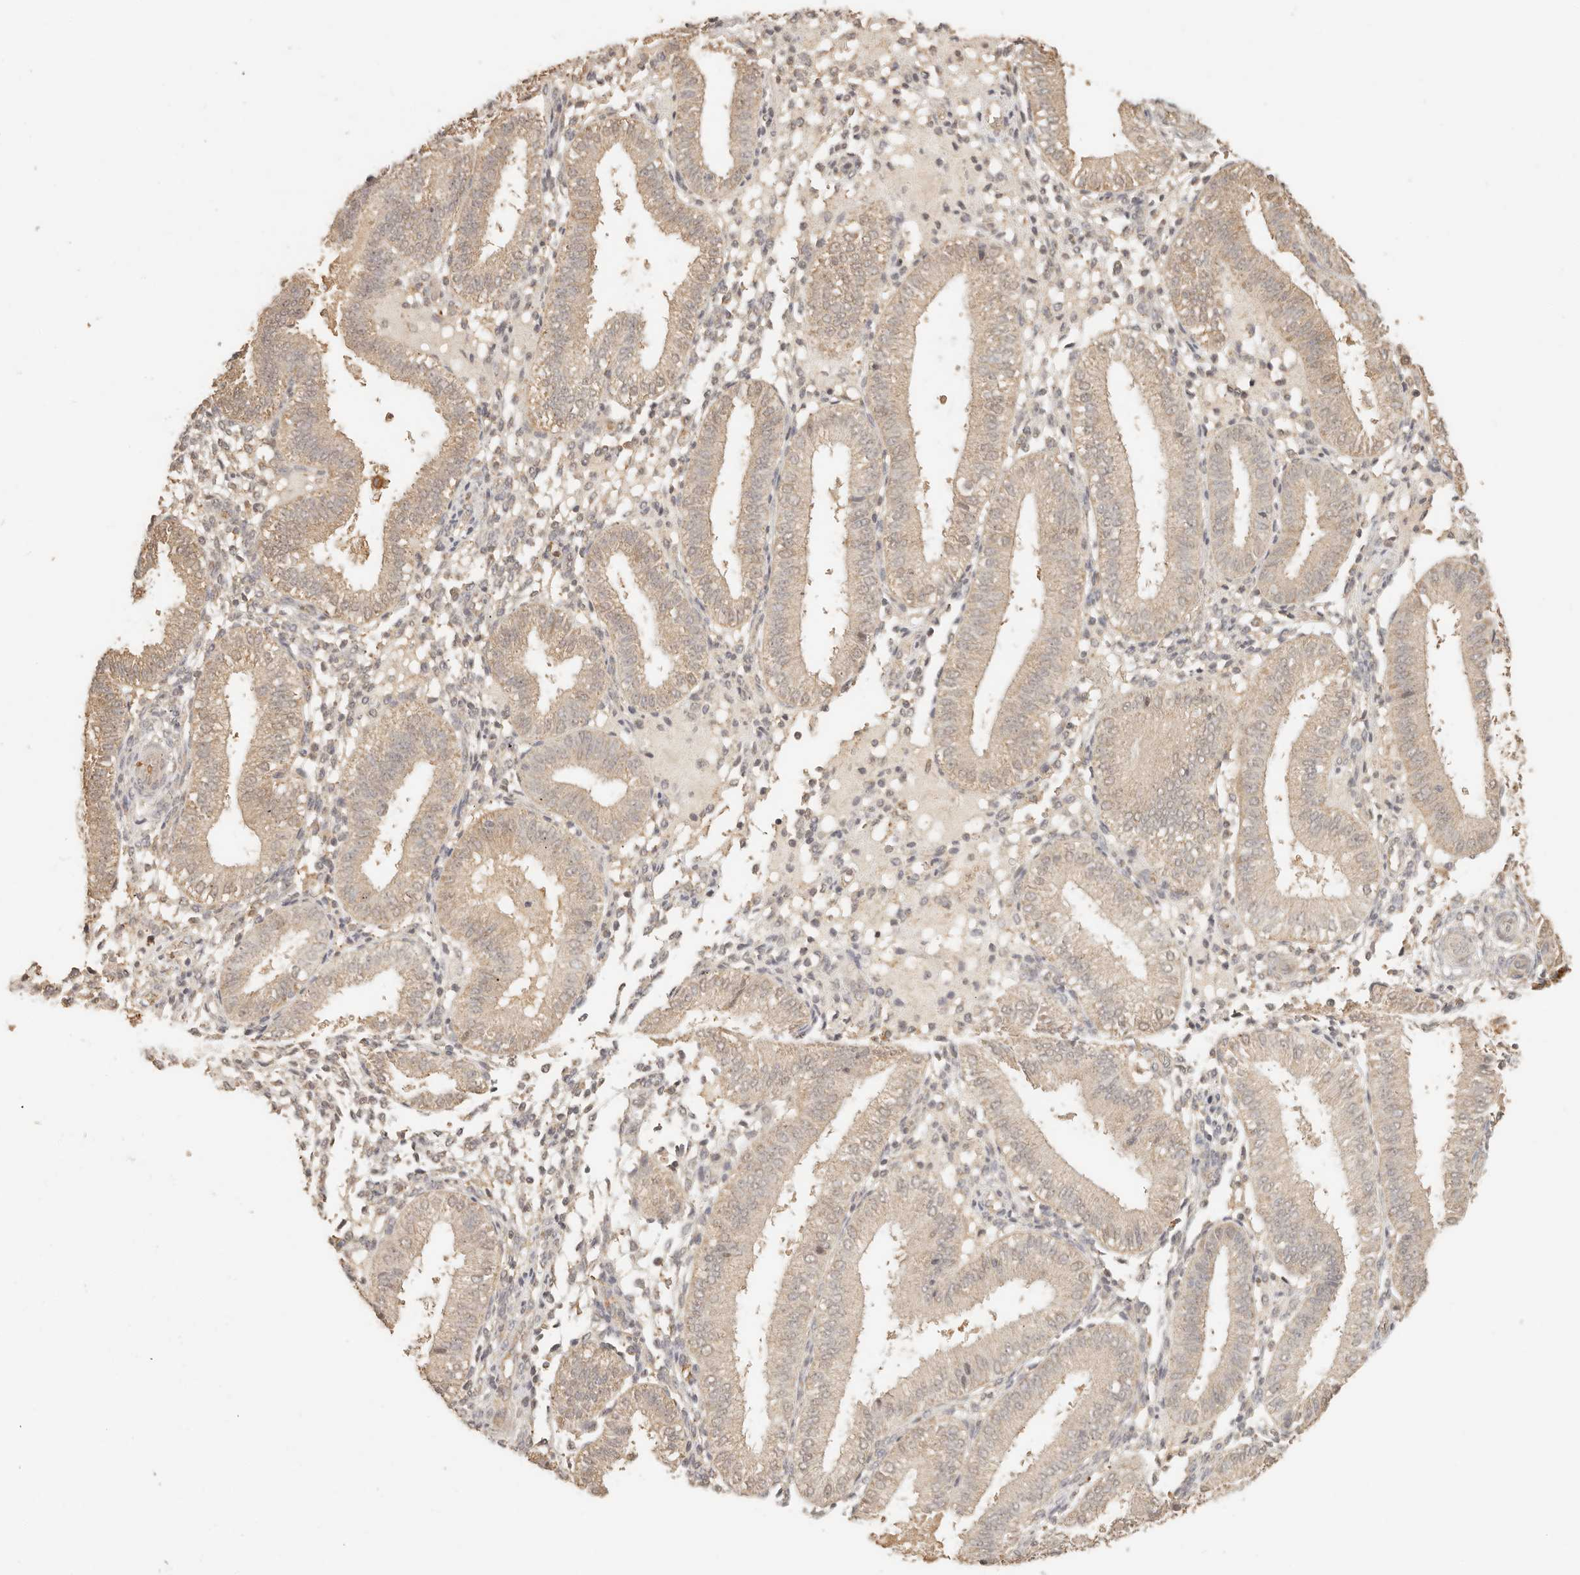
{"staining": {"intensity": "negative", "quantity": "none", "location": "none"}, "tissue": "endometrium", "cell_type": "Cells in endometrial stroma", "image_type": "normal", "snomed": [{"axis": "morphology", "description": "Normal tissue, NOS"}, {"axis": "topography", "description": "Endometrium"}], "caption": "DAB (3,3'-diaminobenzidine) immunohistochemical staining of benign endometrium displays no significant staining in cells in endometrial stroma.", "gene": "INTS11", "patient": {"sex": "female", "age": 39}}